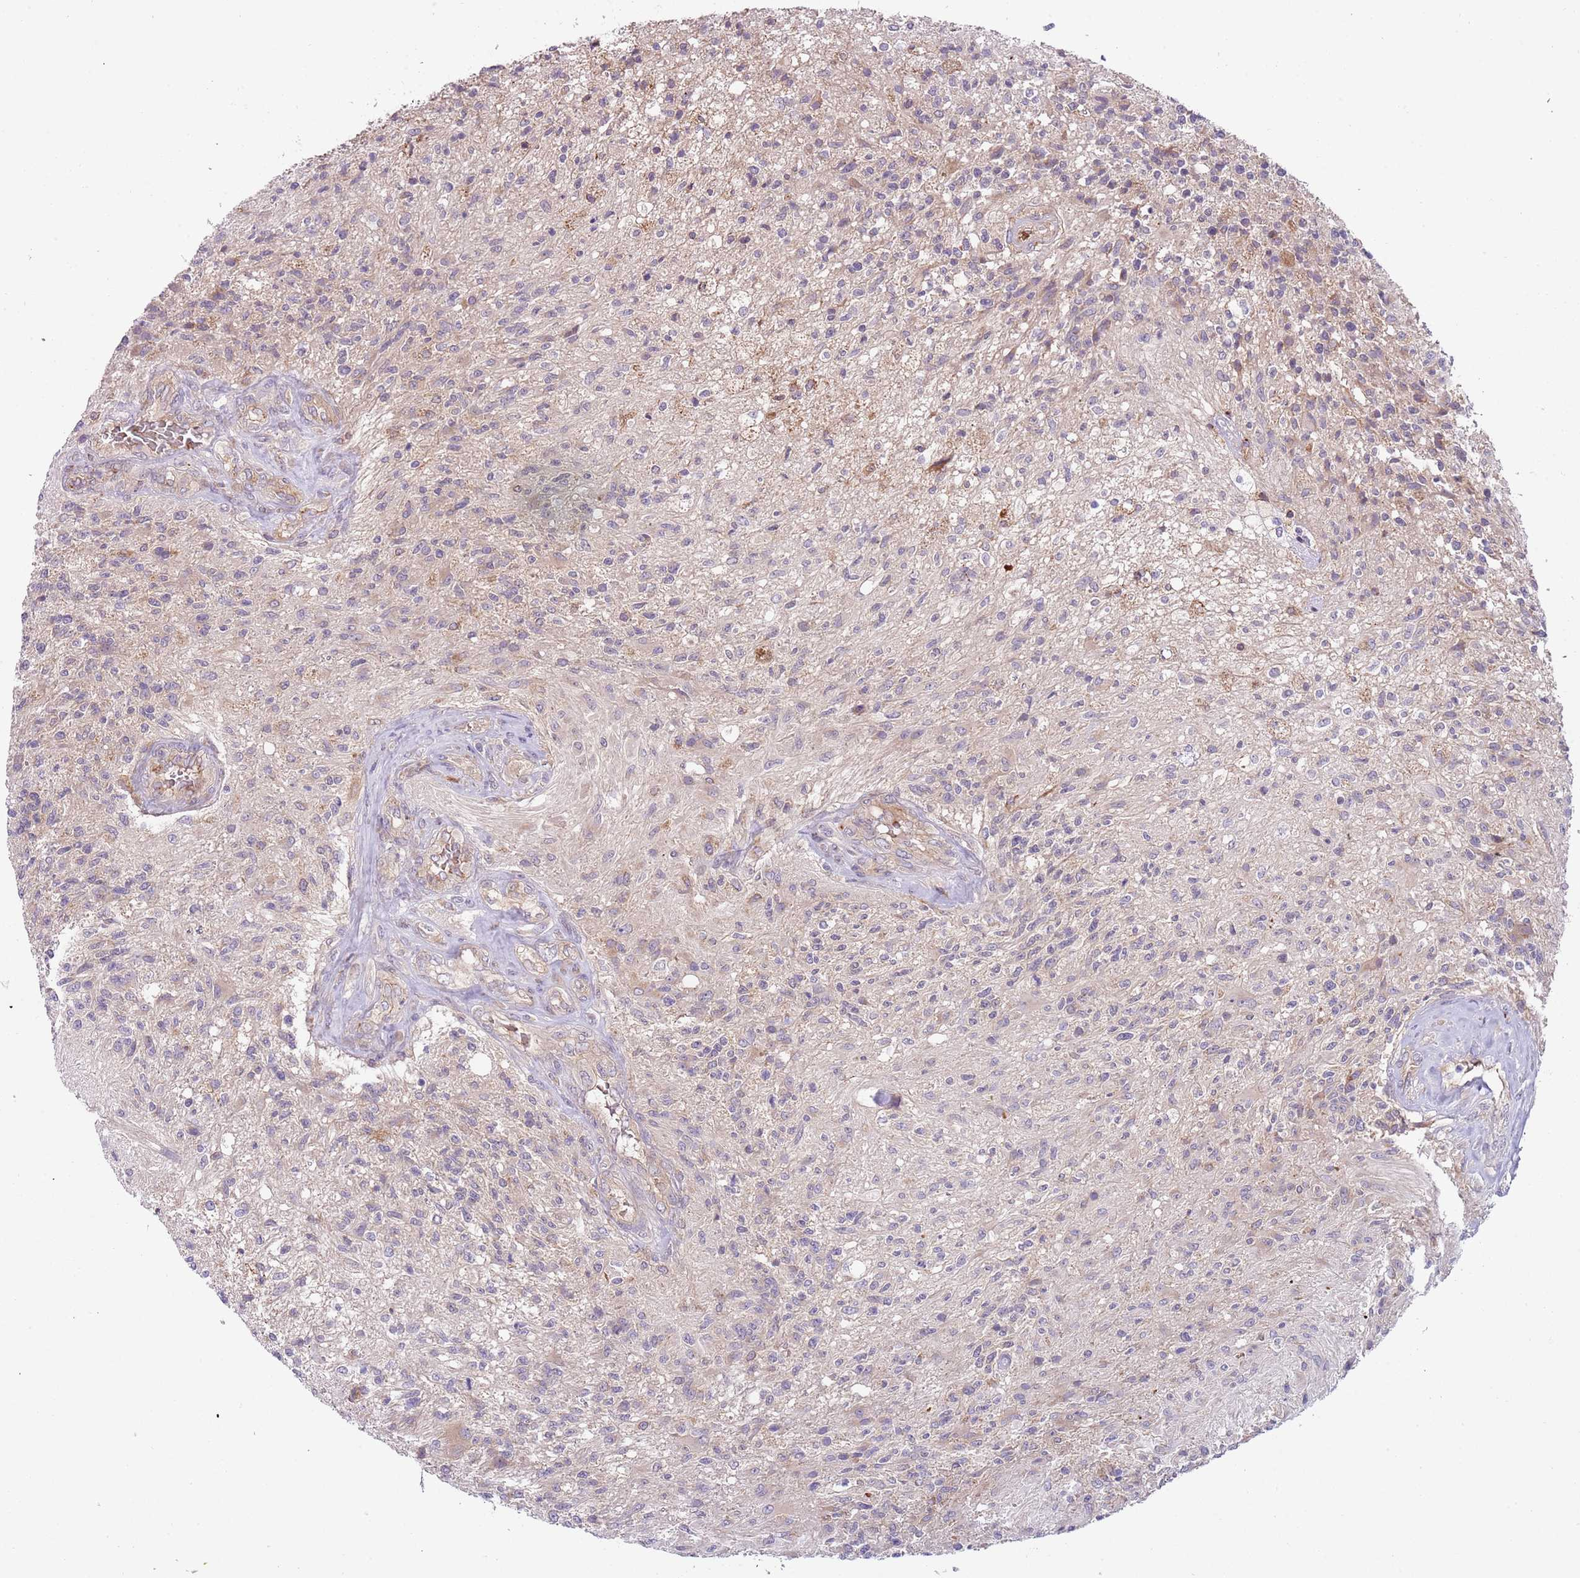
{"staining": {"intensity": "negative", "quantity": "none", "location": "none"}, "tissue": "glioma", "cell_type": "Tumor cells", "image_type": "cancer", "snomed": [{"axis": "morphology", "description": "Glioma, malignant, High grade"}, {"axis": "topography", "description": "Brain"}], "caption": "This histopathology image is of glioma stained with immunohistochemistry to label a protein in brown with the nuclei are counter-stained blue. There is no expression in tumor cells.", "gene": "VWCE", "patient": {"sex": "male", "age": 56}}